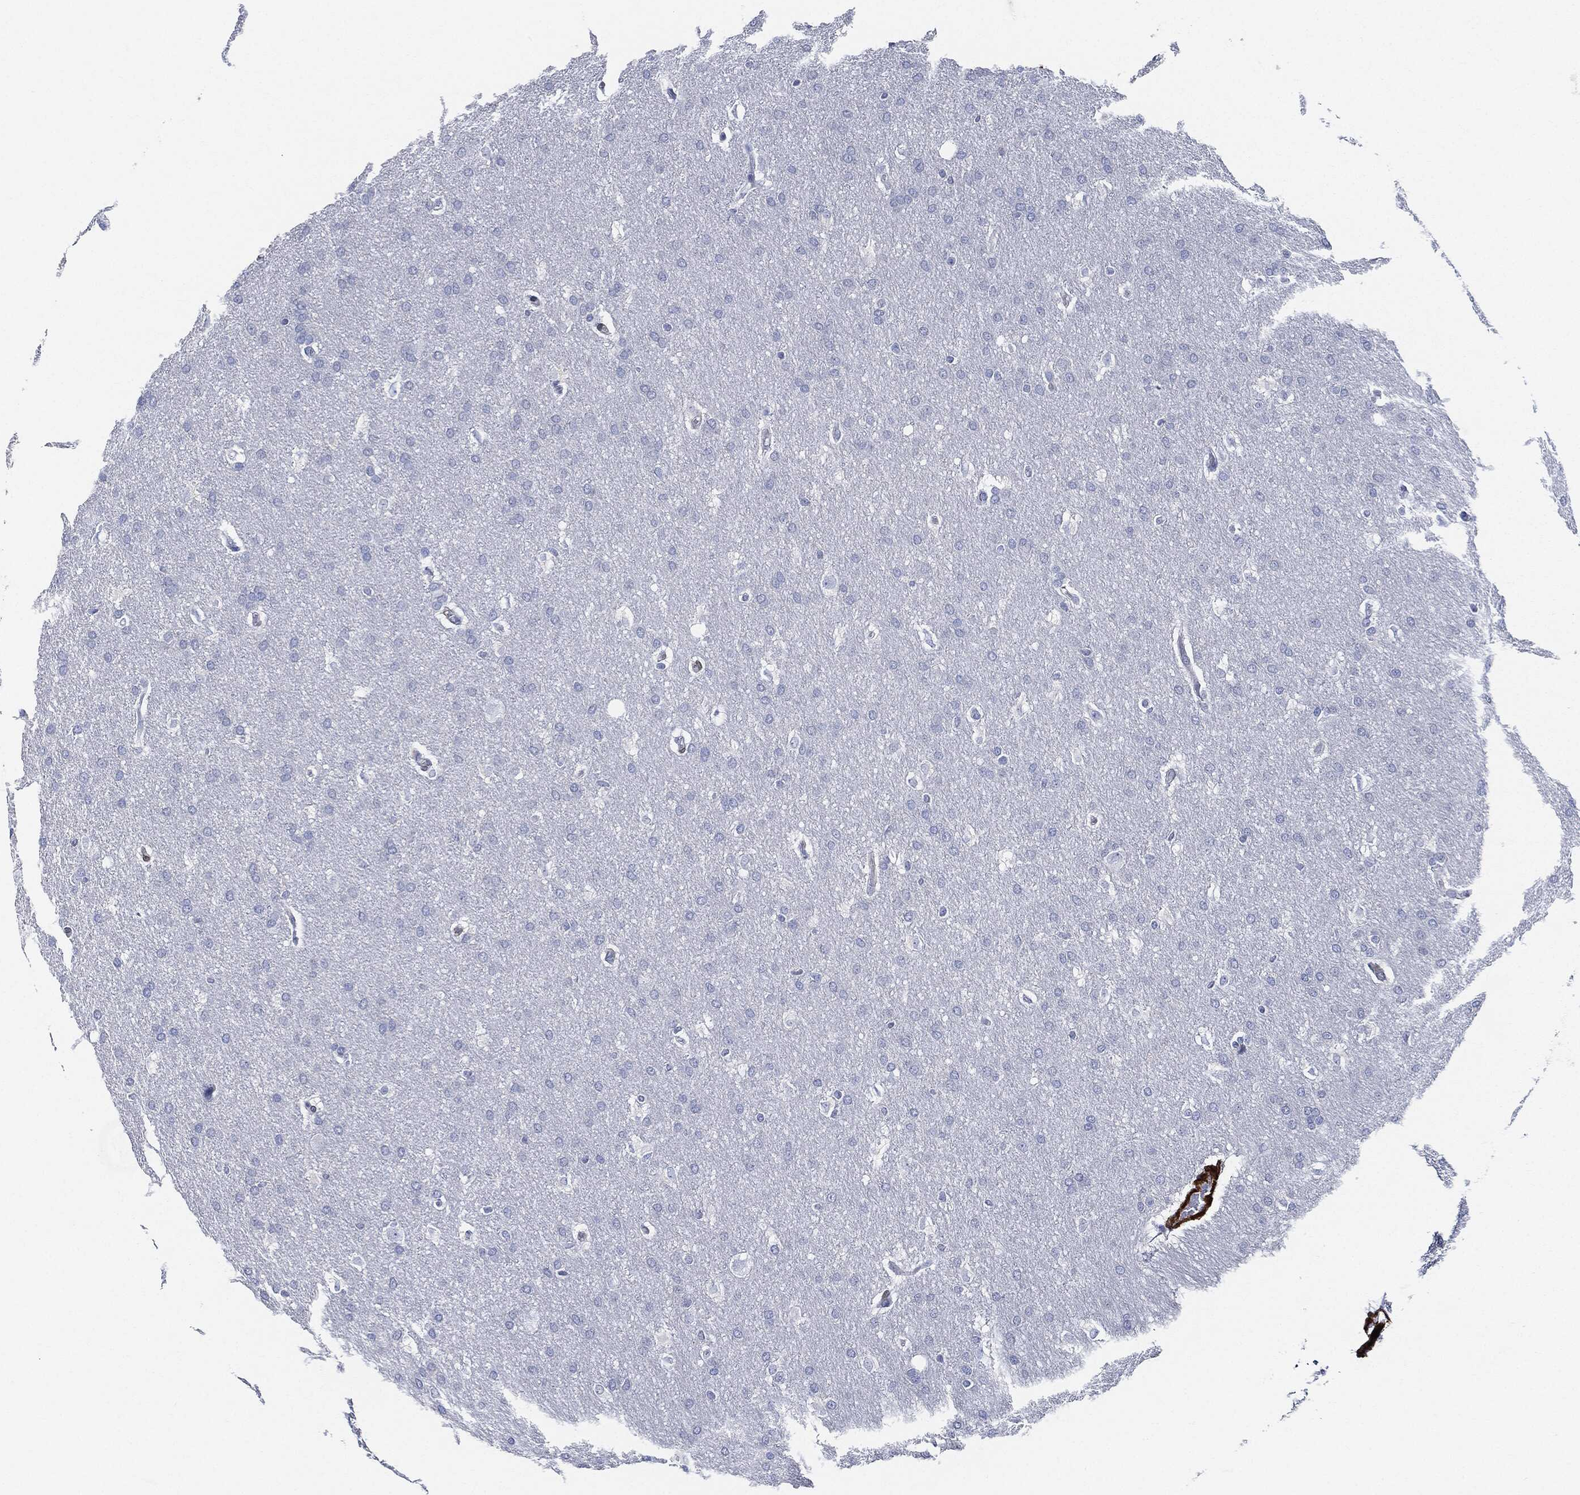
{"staining": {"intensity": "negative", "quantity": "none", "location": "none"}, "tissue": "glioma", "cell_type": "Tumor cells", "image_type": "cancer", "snomed": [{"axis": "morphology", "description": "Glioma, malignant, Low grade"}, {"axis": "topography", "description": "Brain"}], "caption": "The image shows no significant staining in tumor cells of glioma.", "gene": "TAGLN", "patient": {"sex": "female", "age": 37}}